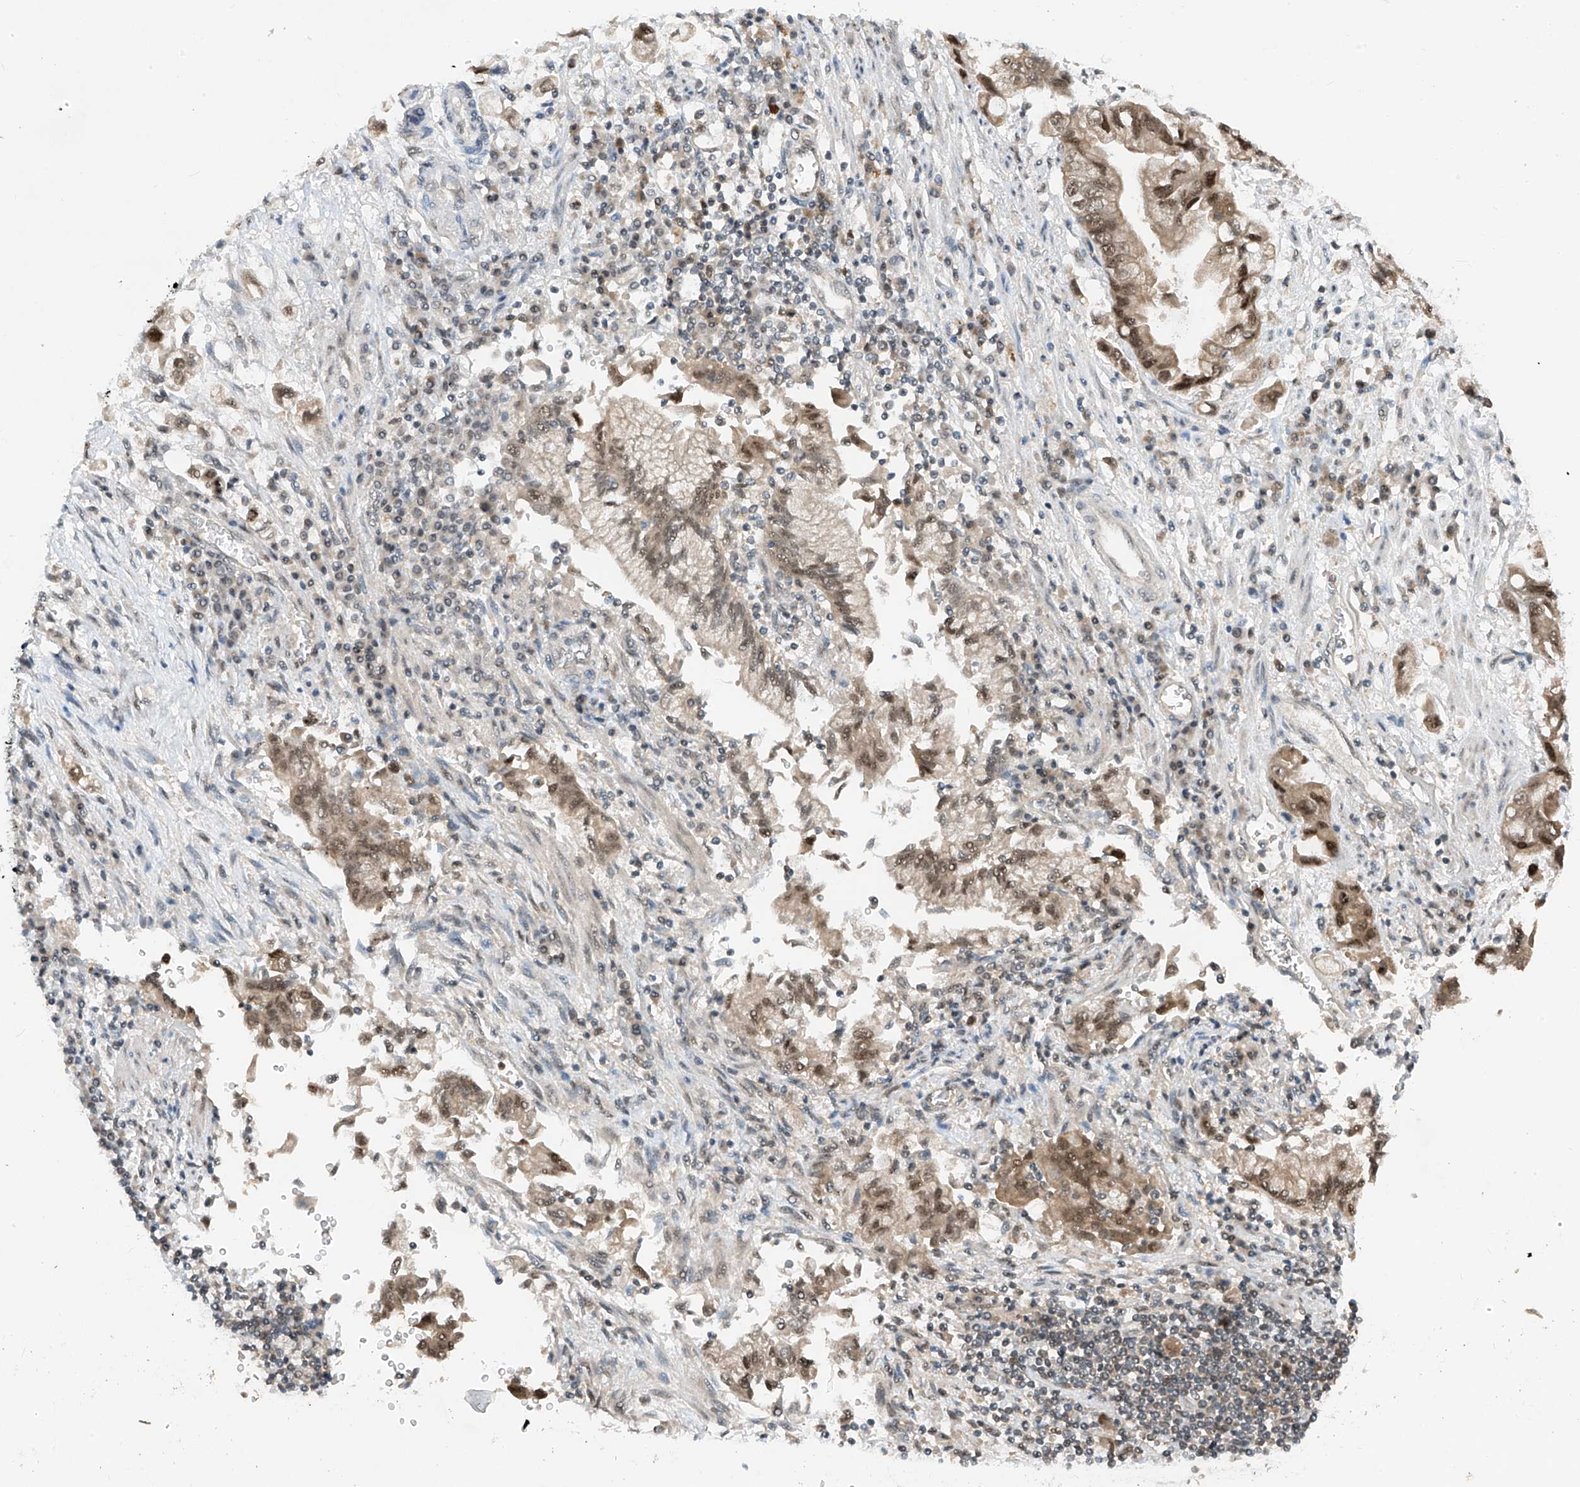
{"staining": {"intensity": "moderate", "quantity": ">75%", "location": "cytoplasmic/membranous,nuclear"}, "tissue": "stomach cancer", "cell_type": "Tumor cells", "image_type": "cancer", "snomed": [{"axis": "morphology", "description": "Adenocarcinoma, NOS"}, {"axis": "topography", "description": "Stomach"}], "caption": "There is medium levels of moderate cytoplasmic/membranous and nuclear positivity in tumor cells of adenocarcinoma (stomach), as demonstrated by immunohistochemical staining (brown color).", "gene": "RPAIN", "patient": {"sex": "male", "age": 62}}